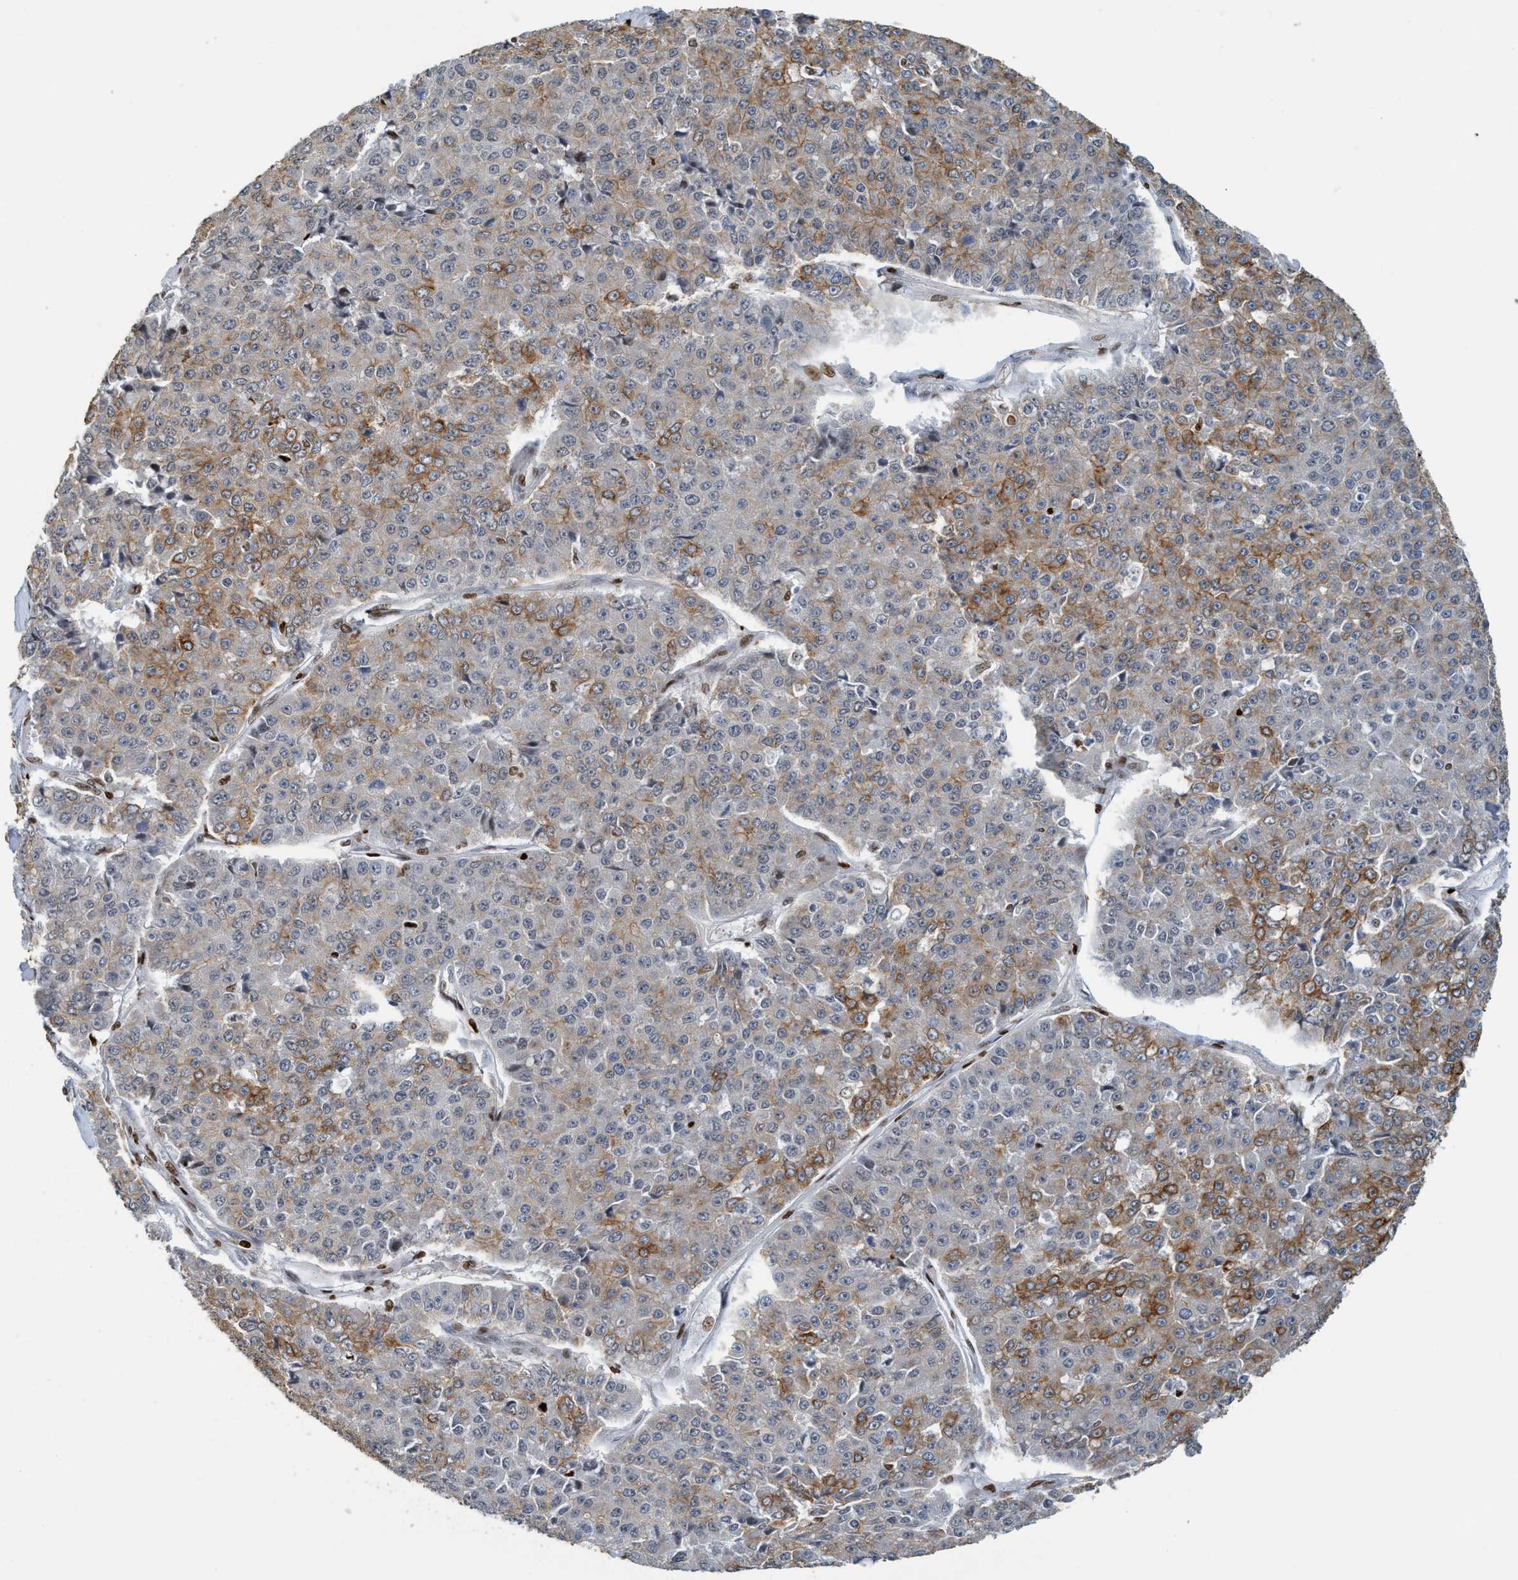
{"staining": {"intensity": "moderate", "quantity": "25%-75%", "location": "cytoplasmic/membranous"}, "tissue": "pancreatic cancer", "cell_type": "Tumor cells", "image_type": "cancer", "snomed": [{"axis": "morphology", "description": "Adenocarcinoma, NOS"}, {"axis": "topography", "description": "Pancreas"}], "caption": "Immunohistochemistry (IHC) of pancreatic cancer (adenocarcinoma) displays medium levels of moderate cytoplasmic/membranous expression in about 25%-75% of tumor cells.", "gene": "SH3D19", "patient": {"sex": "male", "age": 50}}